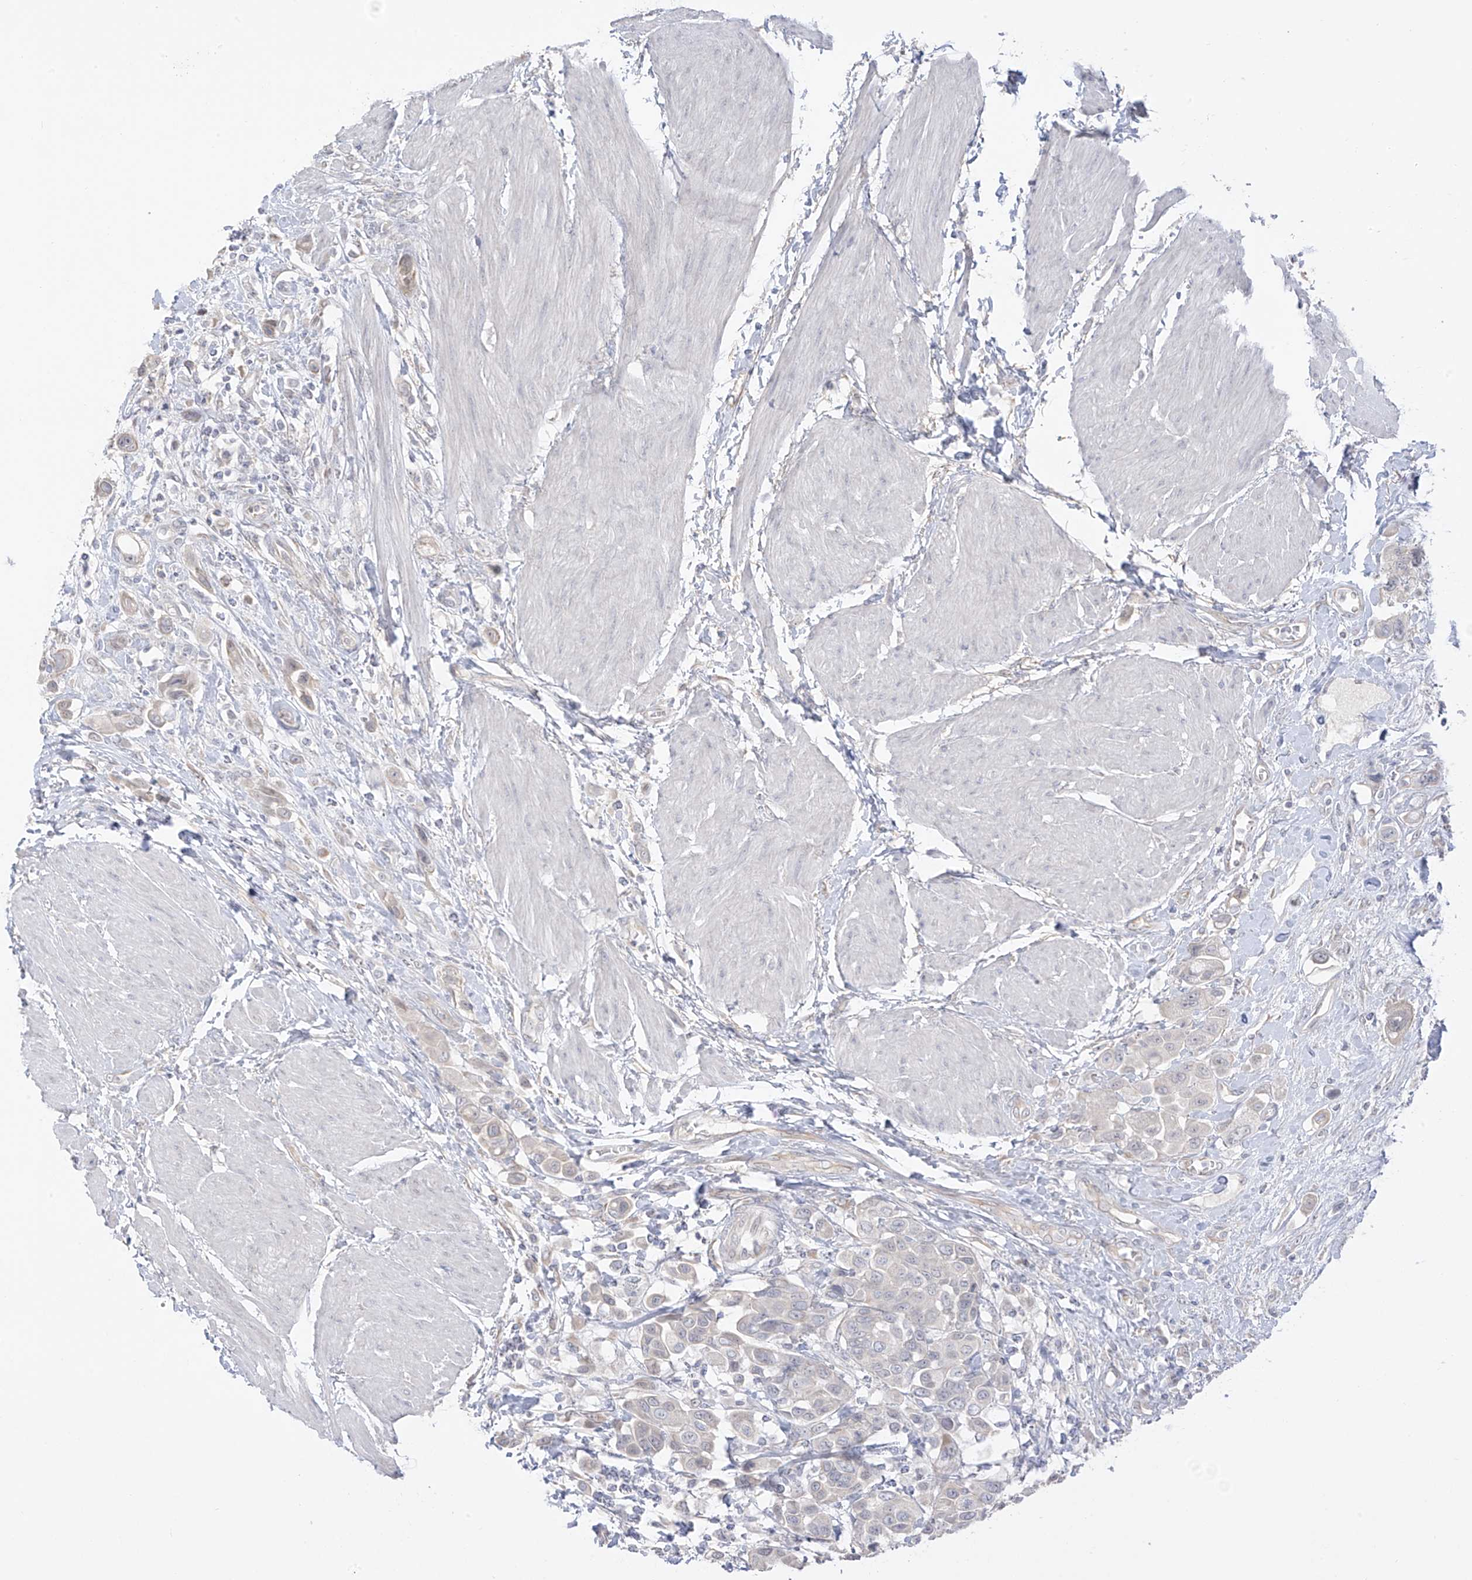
{"staining": {"intensity": "negative", "quantity": "none", "location": "none"}, "tissue": "urothelial cancer", "cell_type": "Tumor cells", "image_type": "cancer", "snomed": [{"axis": "morphology", "description": "Urothelial carcinoma, High grade"}, {"axis": "topography", "description": "Urinary bladder"}], "caption": "Immunohistochemical staining of high-grade urothelial carcinoma reveals no significant staining in tumor cells.", "gene": "DCDC2", "patient": {"sex": "male", "age": 50}}